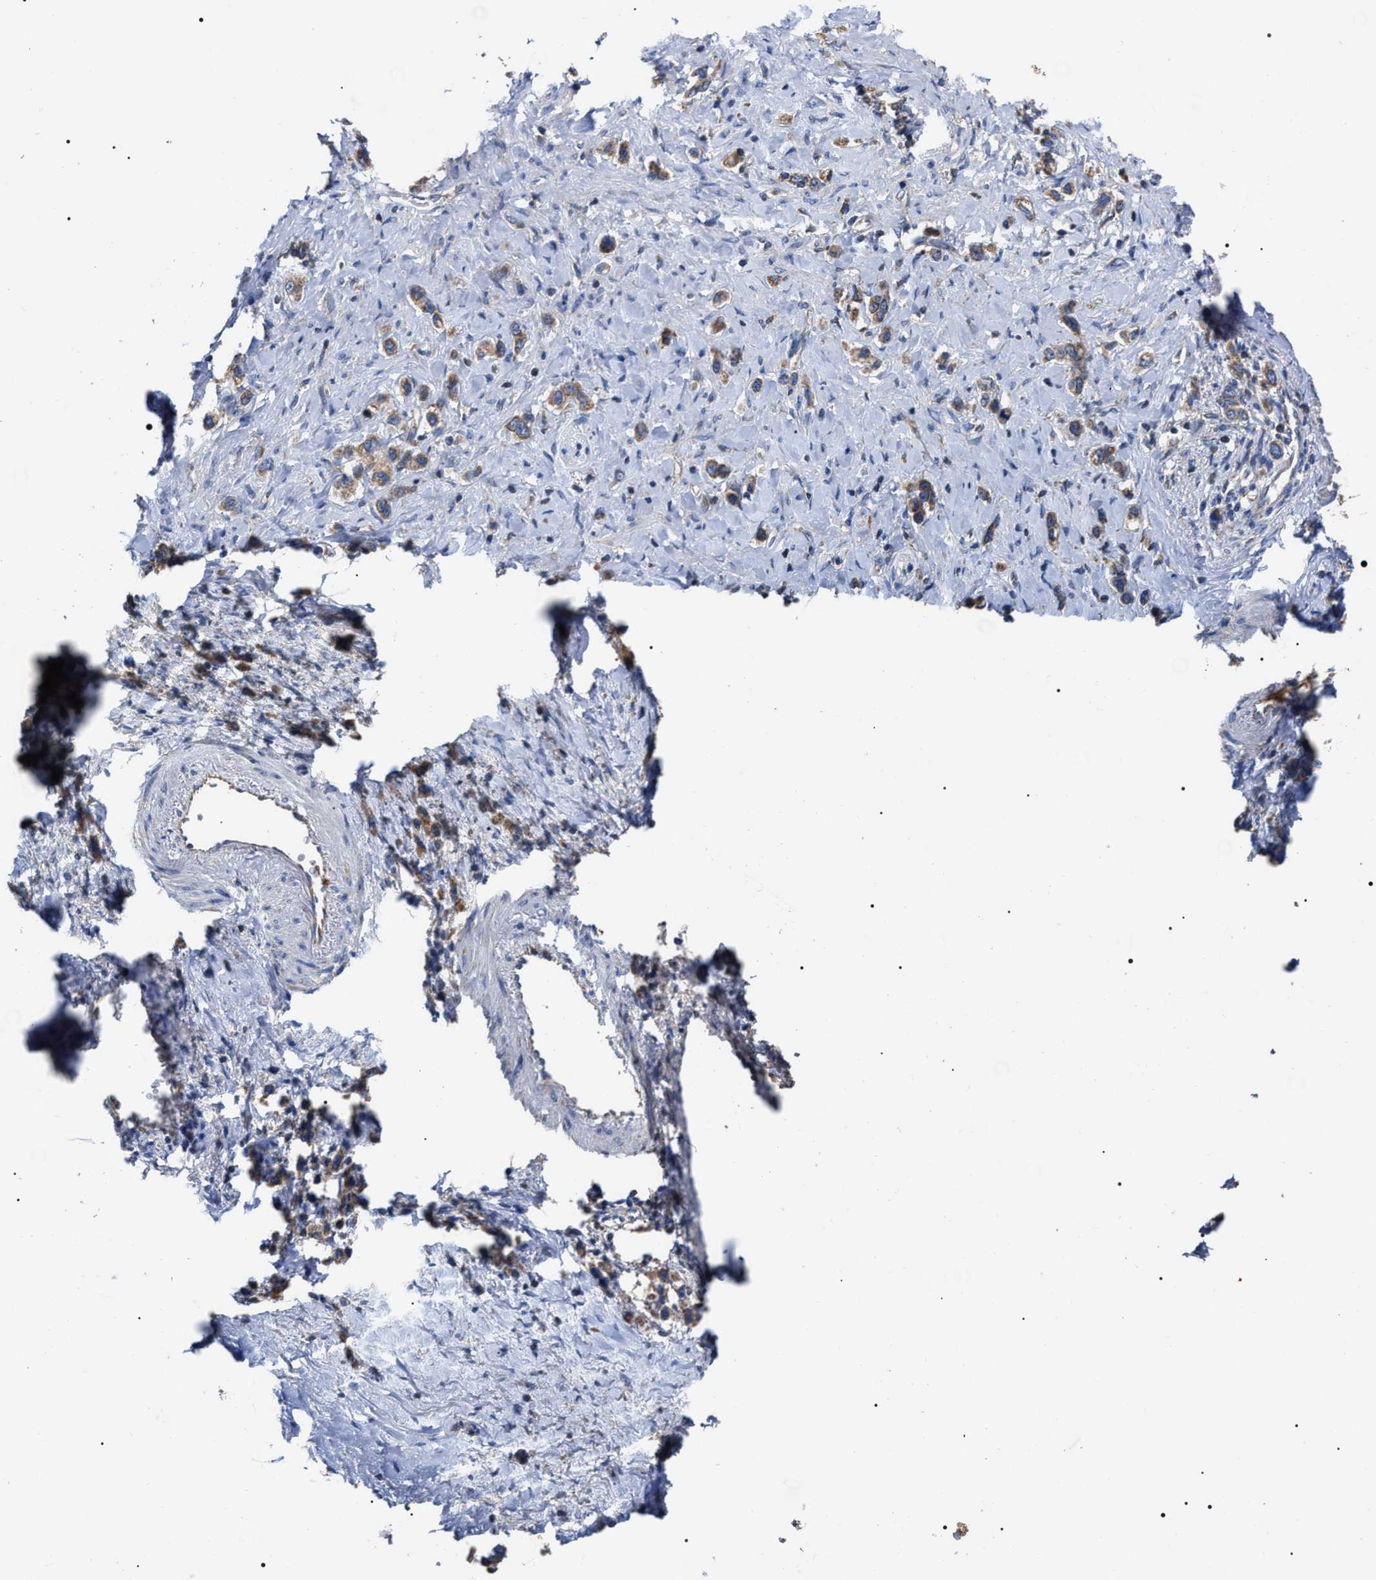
{"staining": {"intensity": "moderate", "quantity": ">75%", "location": "cytoplasmic/membranous"}, "tissue": "stomach cancer", "cell_type": "Tumor cells", "image_type": "cancer", "snomed": [{"axis": "morphology", "description": "Adenocarcinoma, NOS"}, {"axis": "topography", "description": "Stomach"}], "caption": "A high-resolution micrograph shows immunohistochemistry staining of adenocarcinoma (stomach), which demonstrates moderate cytoplasmic/membranous expression in approximately >75% of tumor cells. (brown staining indicates protein expression, while blue staining denotes nuclei).", "gene": "MACC1", "patient": {"sex": "female", "age": 65}}